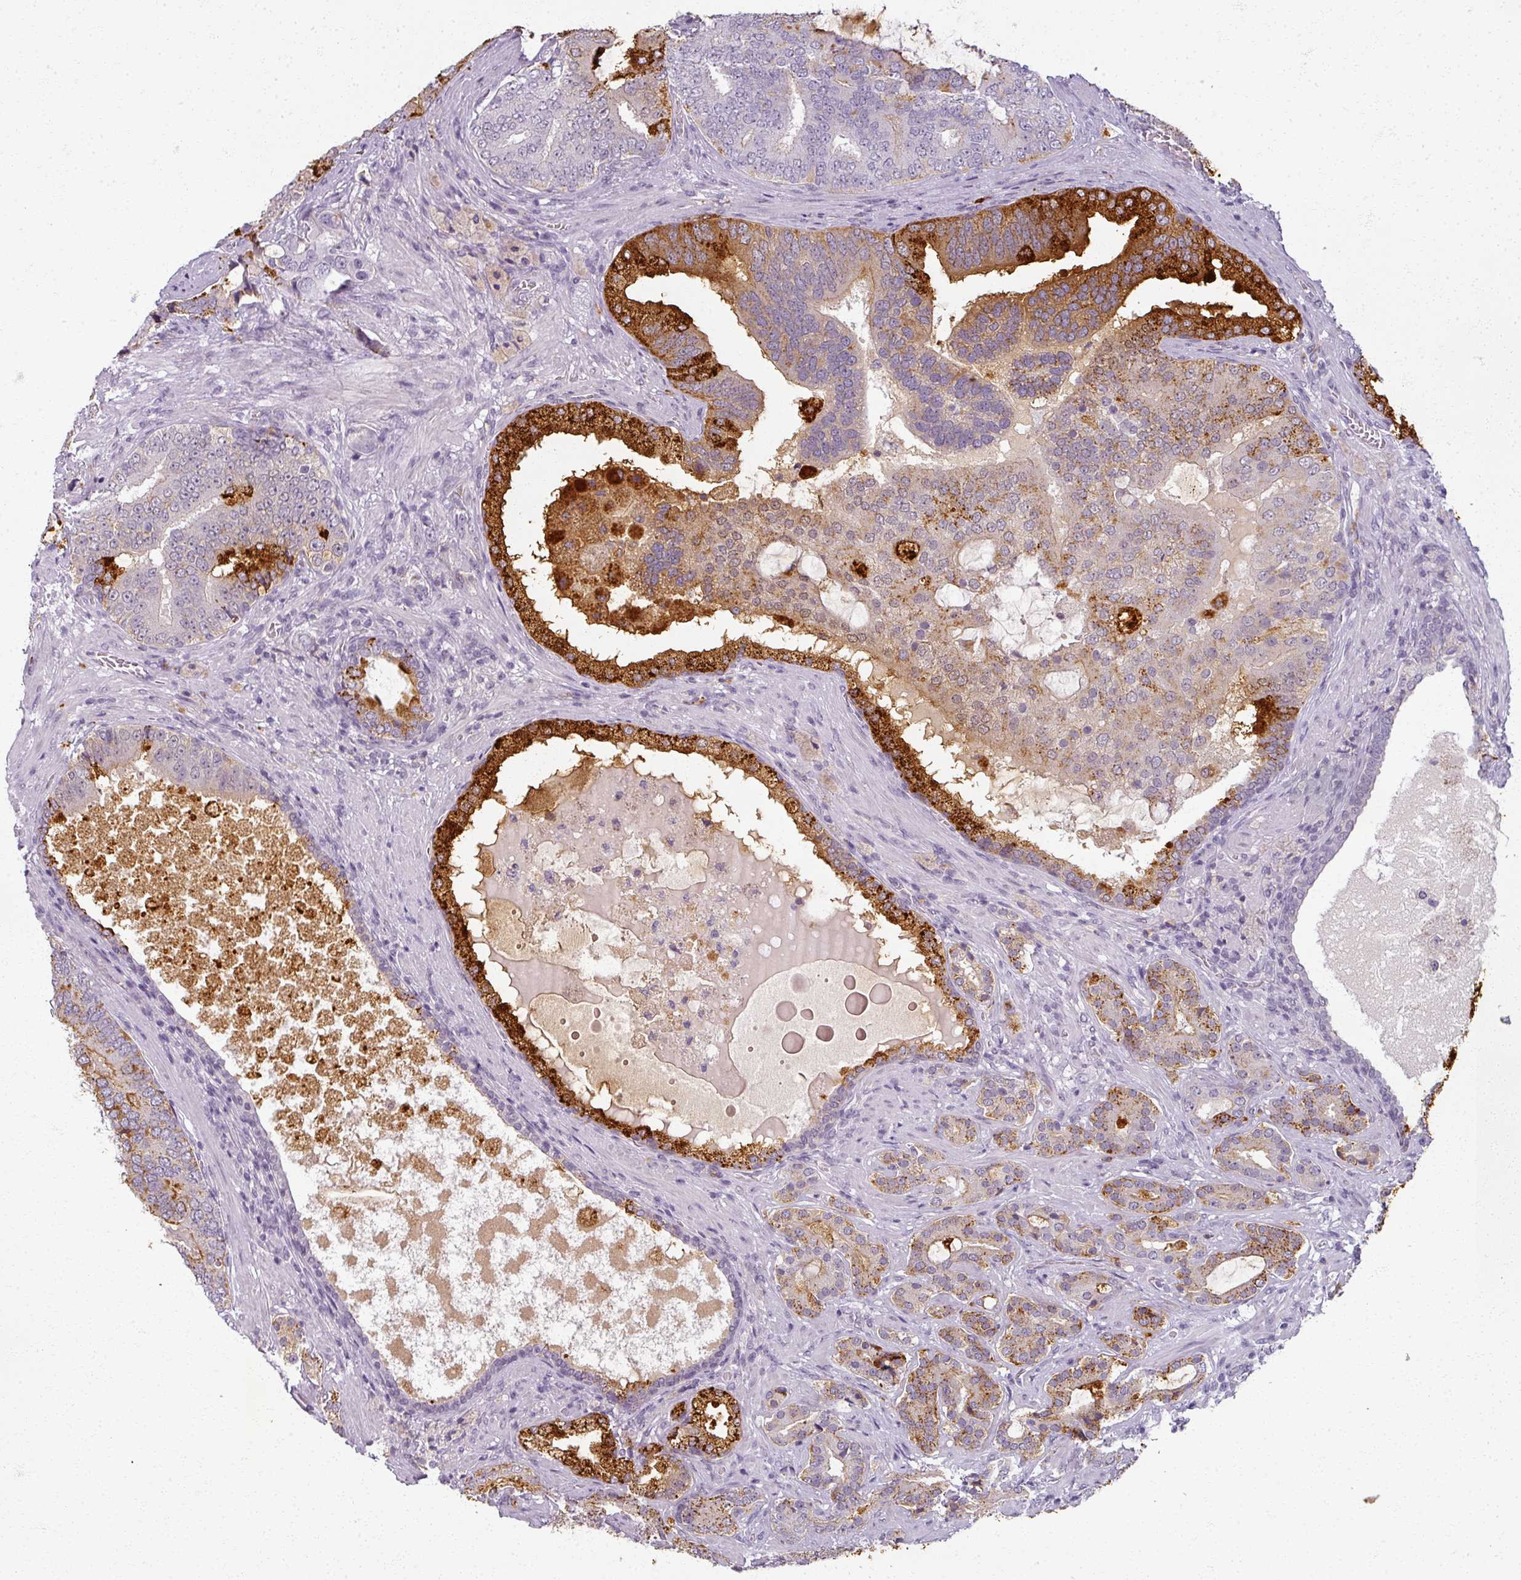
{"staining": {"intensity": "strong", "quantity": "25%-75%", "location": "cytoplasmic/membranous"}, "tissue": "prostate cancer", "cell_type": "Tumor cells", "image_type": "cancer", "snomed": [{"axis": "morphology", "description": "Adenocarcinoma, High grade"}, {"axis": "topography", "description": "Prostate"}], "caption": "Human prostate cancer (high-grade adenocarcinoma) stained with a protein marker displays strong staining in tumor cells.", "gene": "RFPL2", "patient": {"sex": "male", "age": 55}}